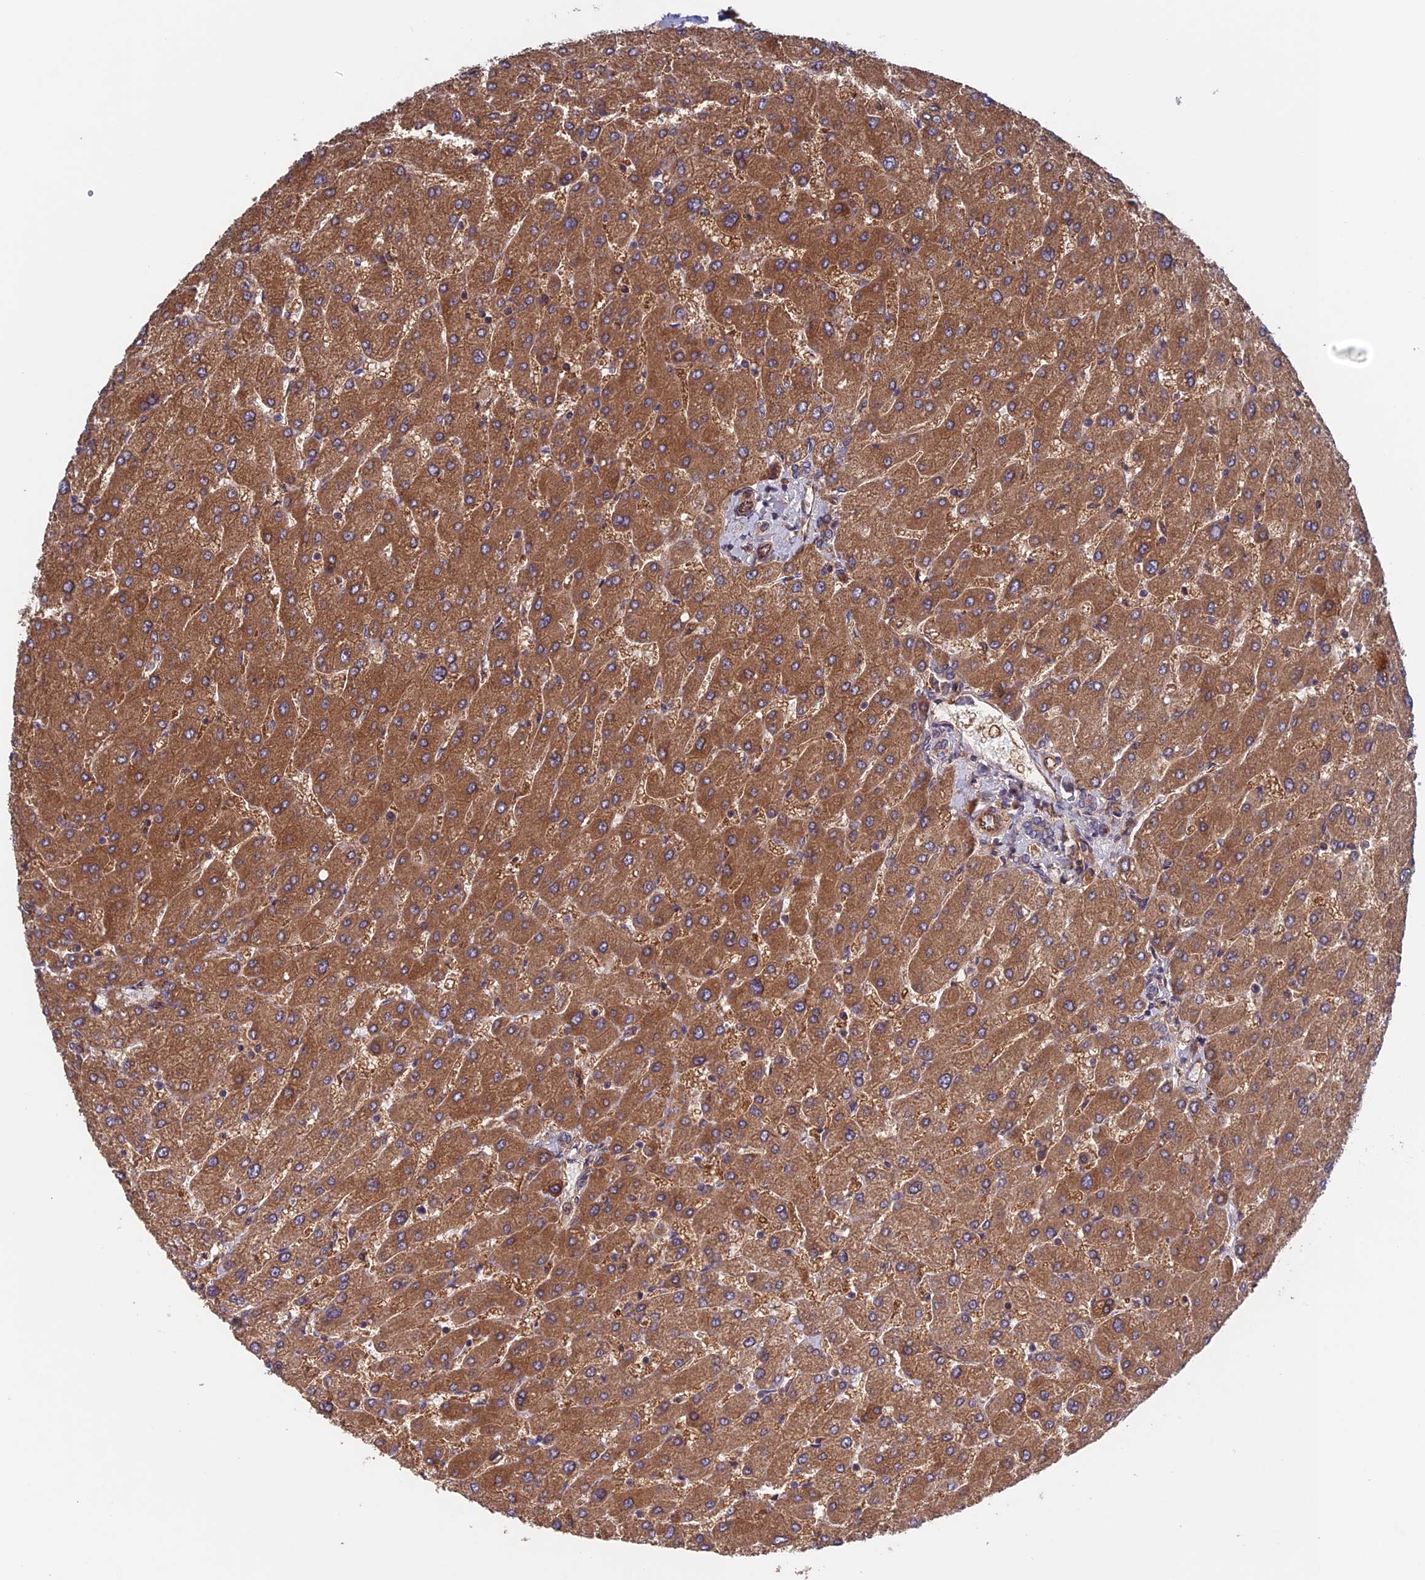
{"staining": {"intensity": "negative", "quantity": "none", "location": "none"}, "tissue": "liver", "cell_type": "Cholangiocytes", "image_type": "normal", "snomed": [{"axis": "morphology", "description": "Normal tissue, NOS"}, {"axis": "topography", "description": "Liver"}], "caption": "Immunohistochemistry micrograph of normal liver: human liver stained with DAB demonstrates no significant protein expression in cholangiocytes.", "gene": "NUDT16L1", "patient": {"sex": "male", "age": 55}}